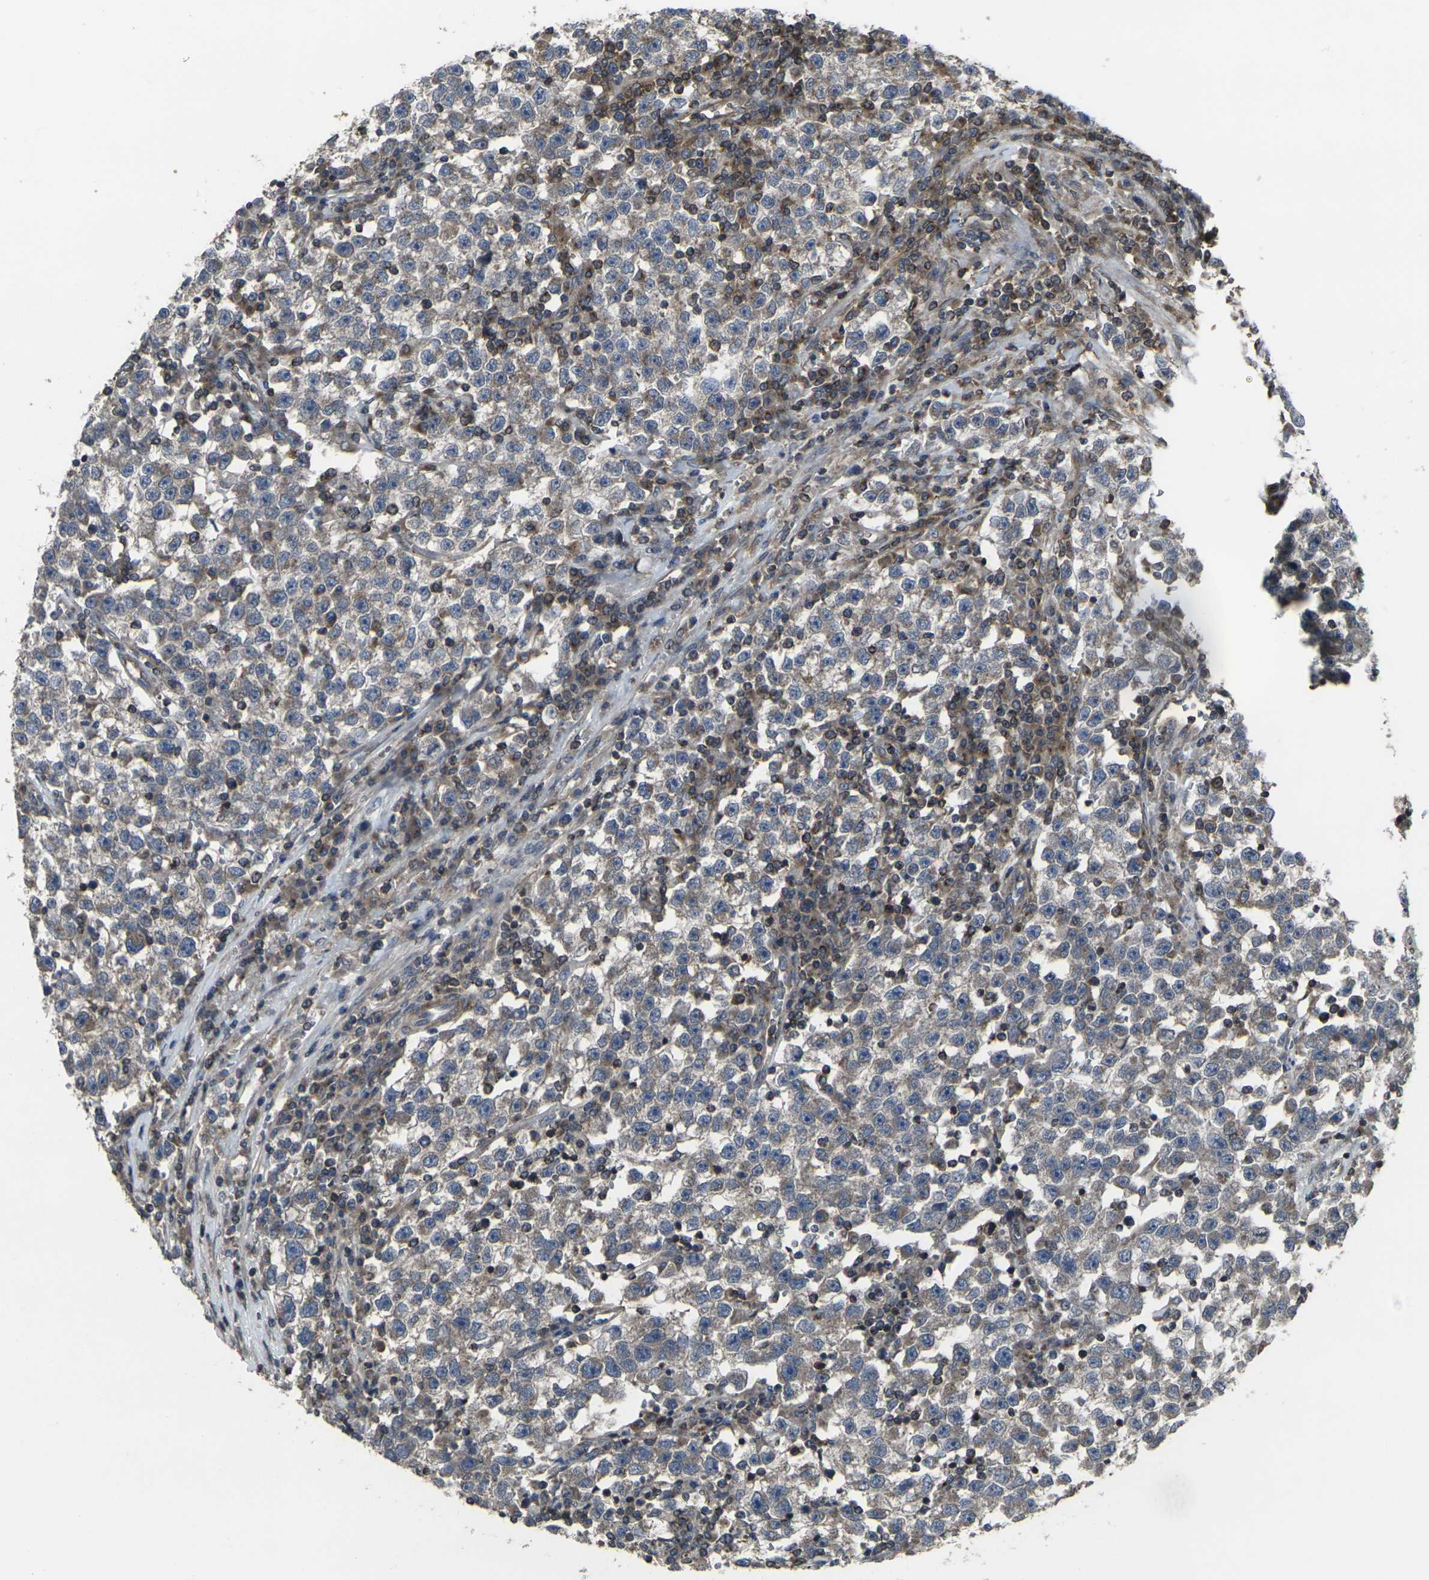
{"staining": {"intensity": "weak", "quantity": "25%-75%", "location": "cytoplasmic/membranous"}, "tissue": "testis cancer", "cell_type": "Tumor cells", "image_type": "cancer", "snomed": [{"axis": "morphology", "description": "Seminoma, NOS"}, {"axis": "topography", "description": "Testis"}], "caption": "A low amount of weak cytoplasmic/membranous expression is seen in approximately 25%-75% of tumor cells in seminoma (testis) tissue.", "gene": "PRKACB", "patient": {"sex": "male", "age": 22}}